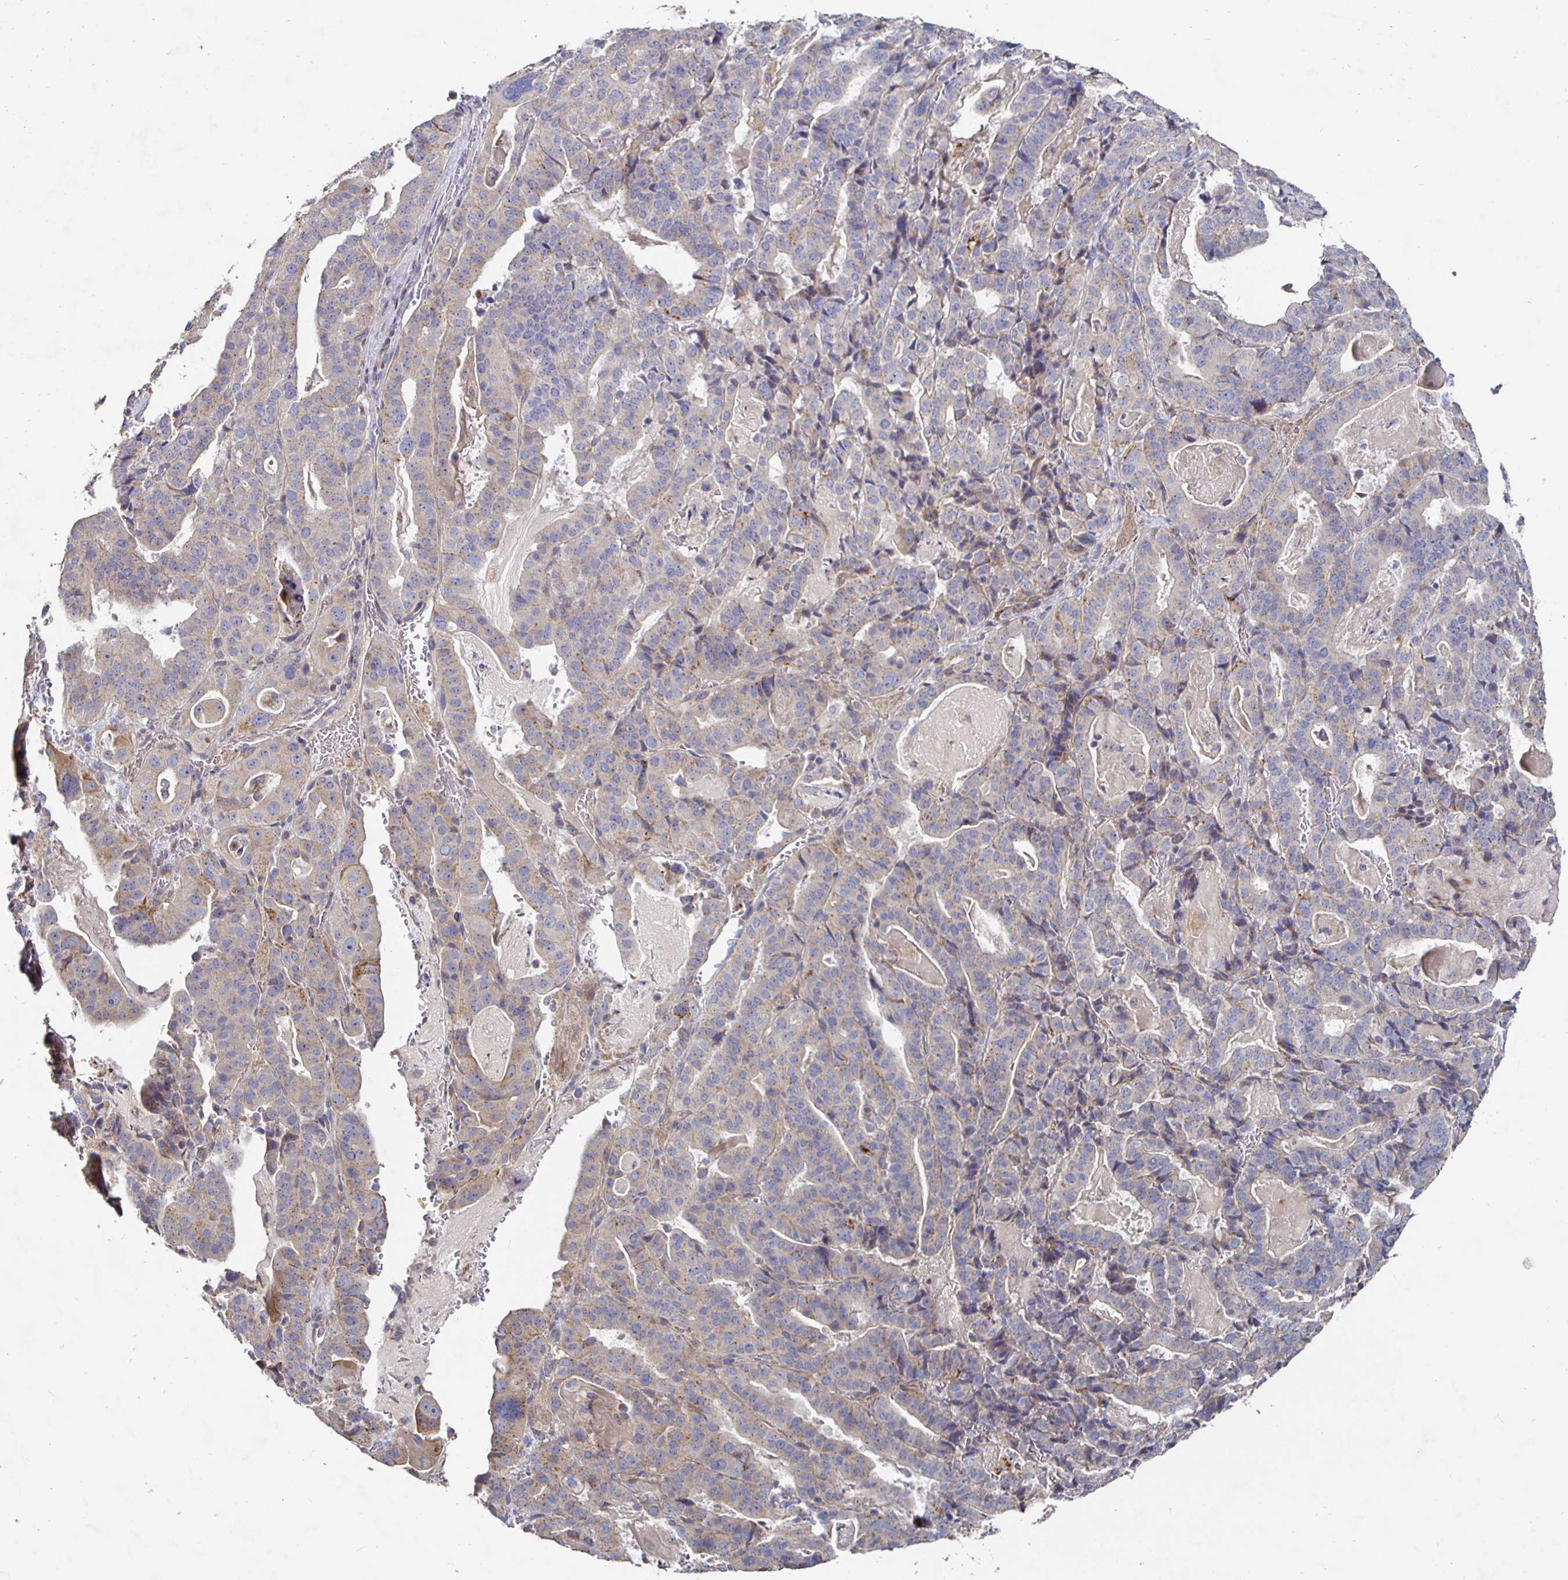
{"staining": {"intensity": "weak", "quantity": ">75%", "location": "cytoplasmic/membranous"}, "tissue": "stomach cancer", "cell_type": "Tumor cells", "image_type": "cancer", "snomed": [{"axis": "morphology", "description": "Adenocarcinoma, NOS"}, {"axis": "topography", "description": "Stomach"}], "caption": "The micrograph reveals immunohistochemical staining of stomach adenocarcinoma. There is weak cytoplasmic/membranous expression is present in about >75% of tumor cells. Nuclei are stained in blue.", "gene": "NRSN1", "patient": {"sex": "male", "age": 48}}